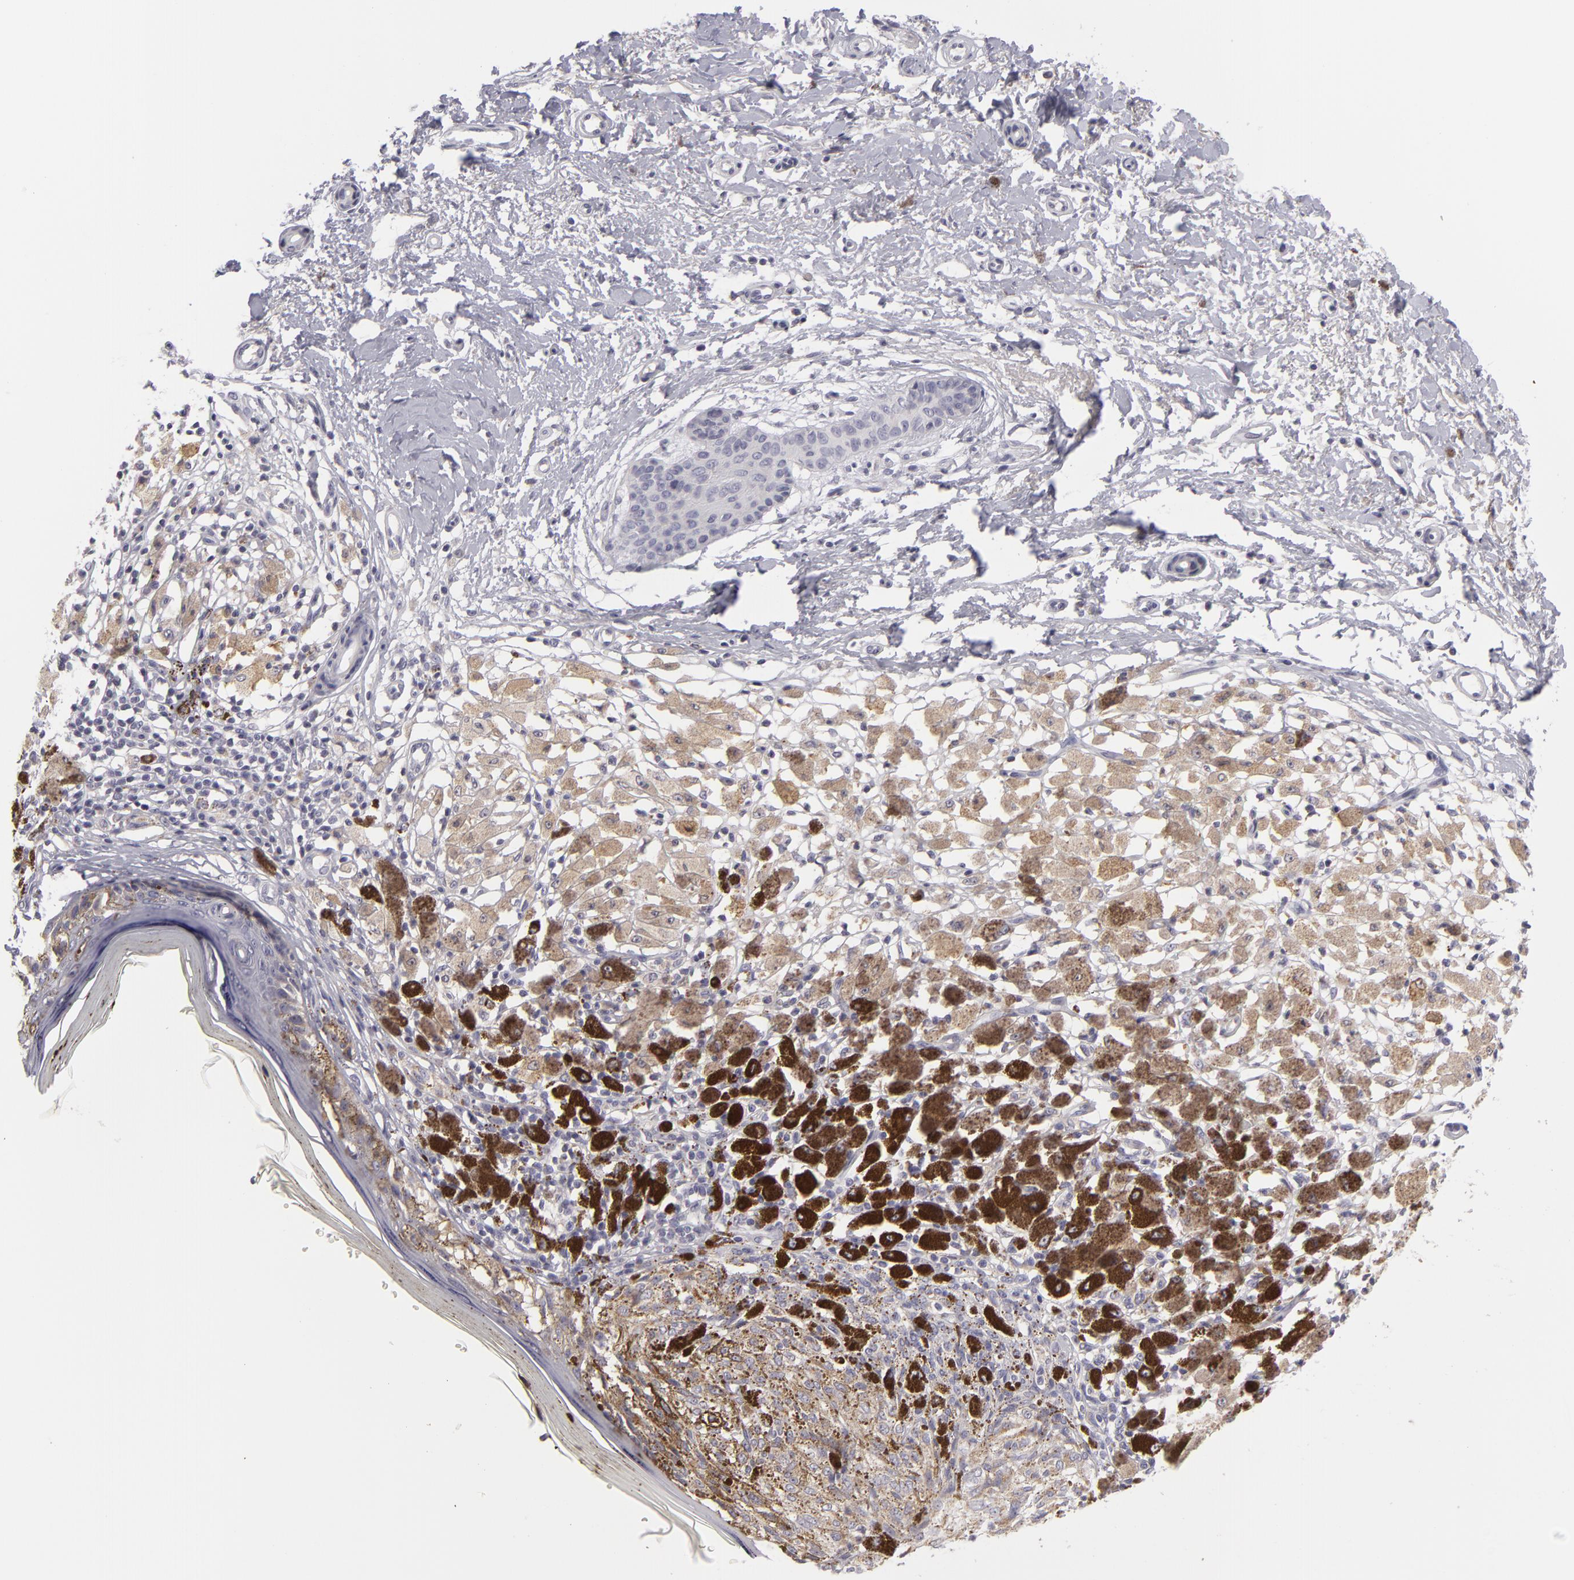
{"staining": {"intensity": "weak", "quantity": ">75%", "location": "cytoplasmic/membranous"}, "tissue": "melanoma", "cell_type": "Tumor cells", "image_type": "cancer", "snomed": [{"axis": "morphology", "description": "Malignant melanoma, NOS"}, {"axis": "topography", "description": "Skin"}], "caption": "A micrograph showing weak cytoplasmic/membranous expression in approximately >75% of tumor cells in malignant melanoma, as visualized by brown immunohistochemical staining.", "gene": "ATP2B3", "patient": {"sex": "male", "age": 88}}